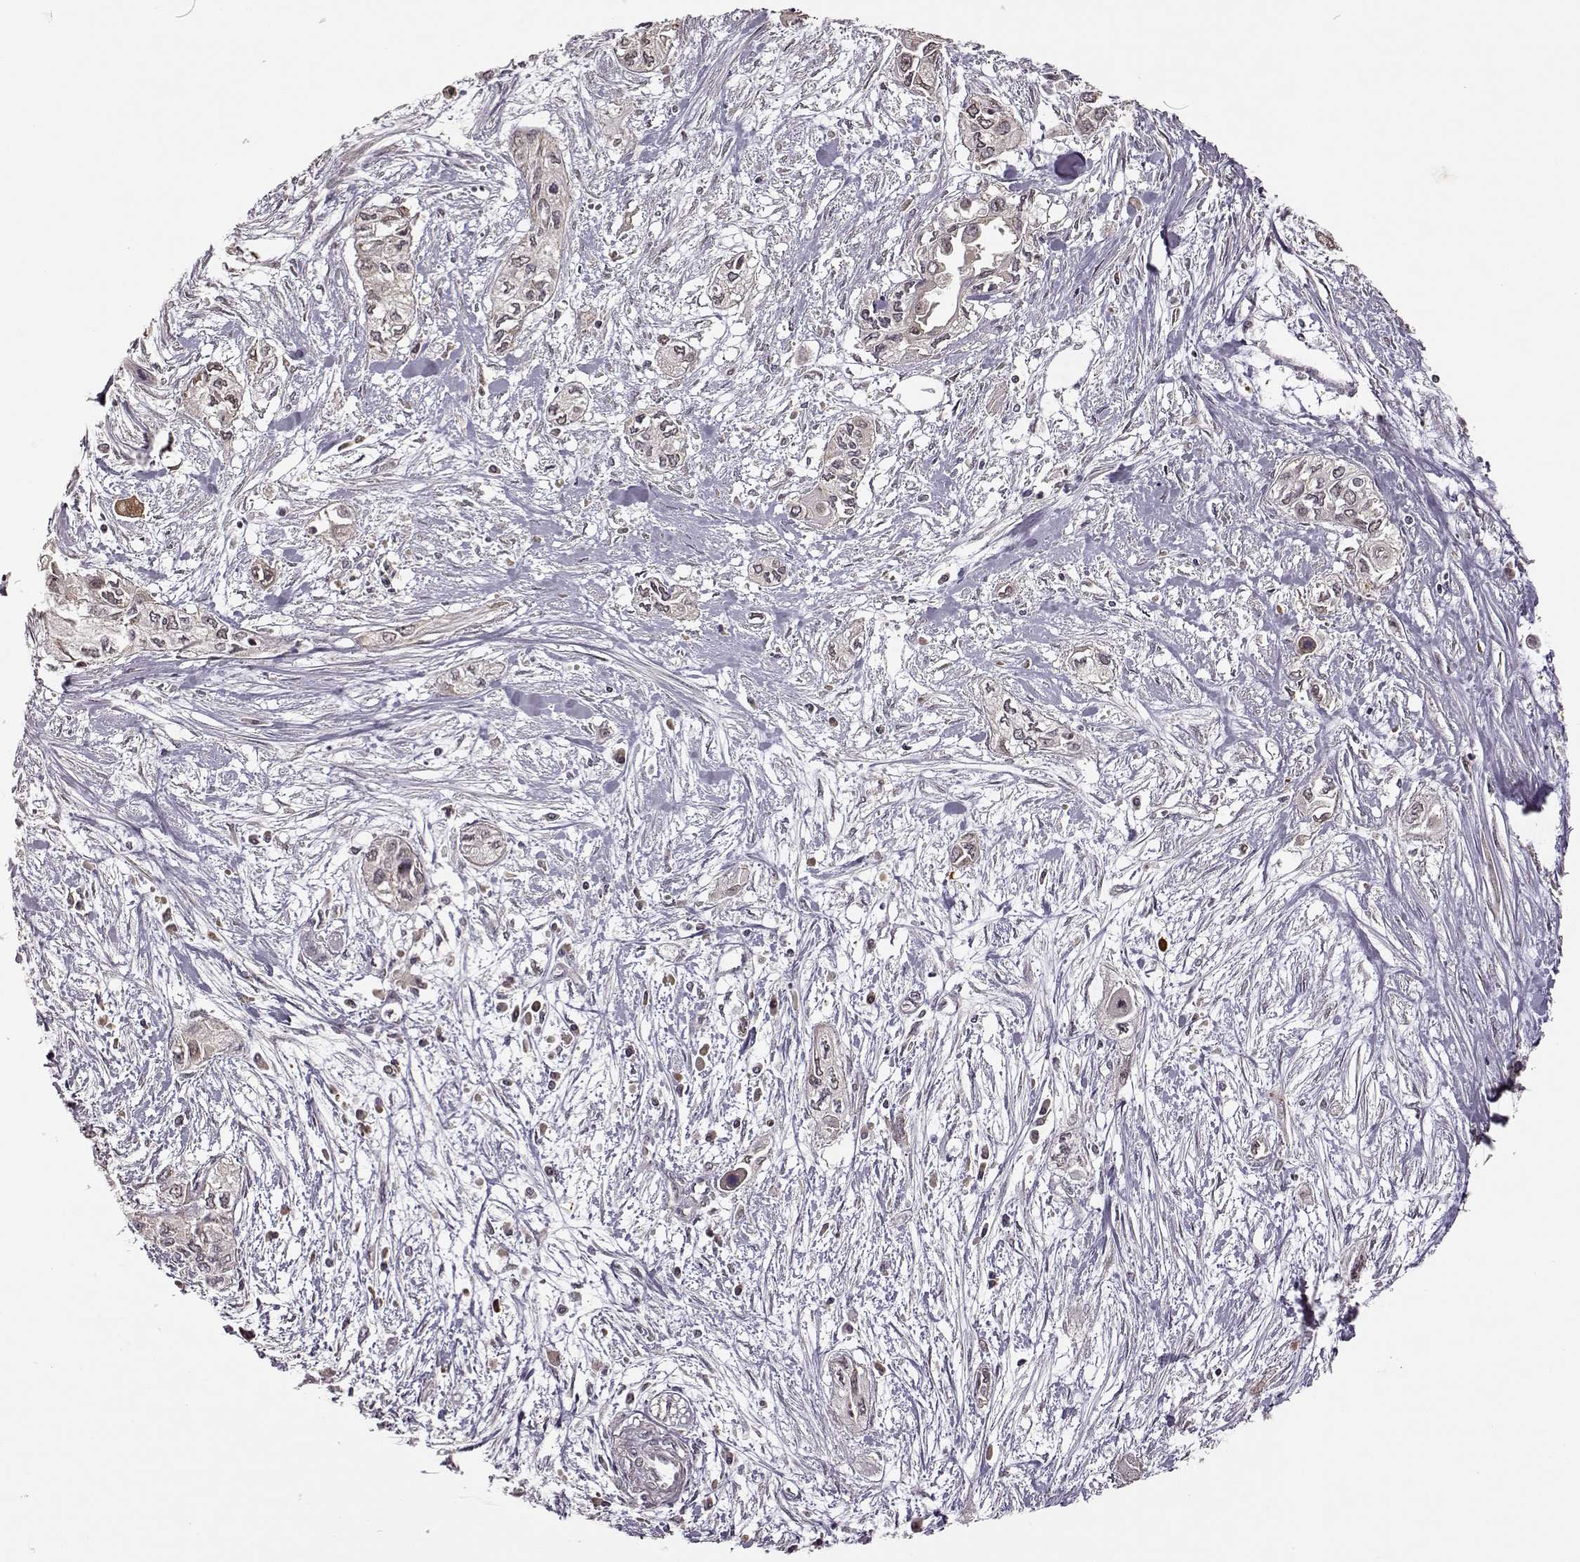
{"staining": {"intensity": "weak", "quantity": ">75%", "location": "cytoplasmic/membranous"}, "tissue": "pancreatic cancer", "cell_type": "Tumor cells", "image_type": "cancer", "snomed": [{"axis": "morphology", "description": "Adenocarcinoma, NOS"}, {"axis": "topography", "description": "Pancreas"}], "caption": "High-power microscopy captured an immunohistochemistry histopathology image of pancreatic cancer (adenocarcinoma), revealing weak cytoplasmic/membranous expression in approximately >75% of tumor cells.", "gene": "CRB1", "patient": {"sex": "female", "age": 55}}